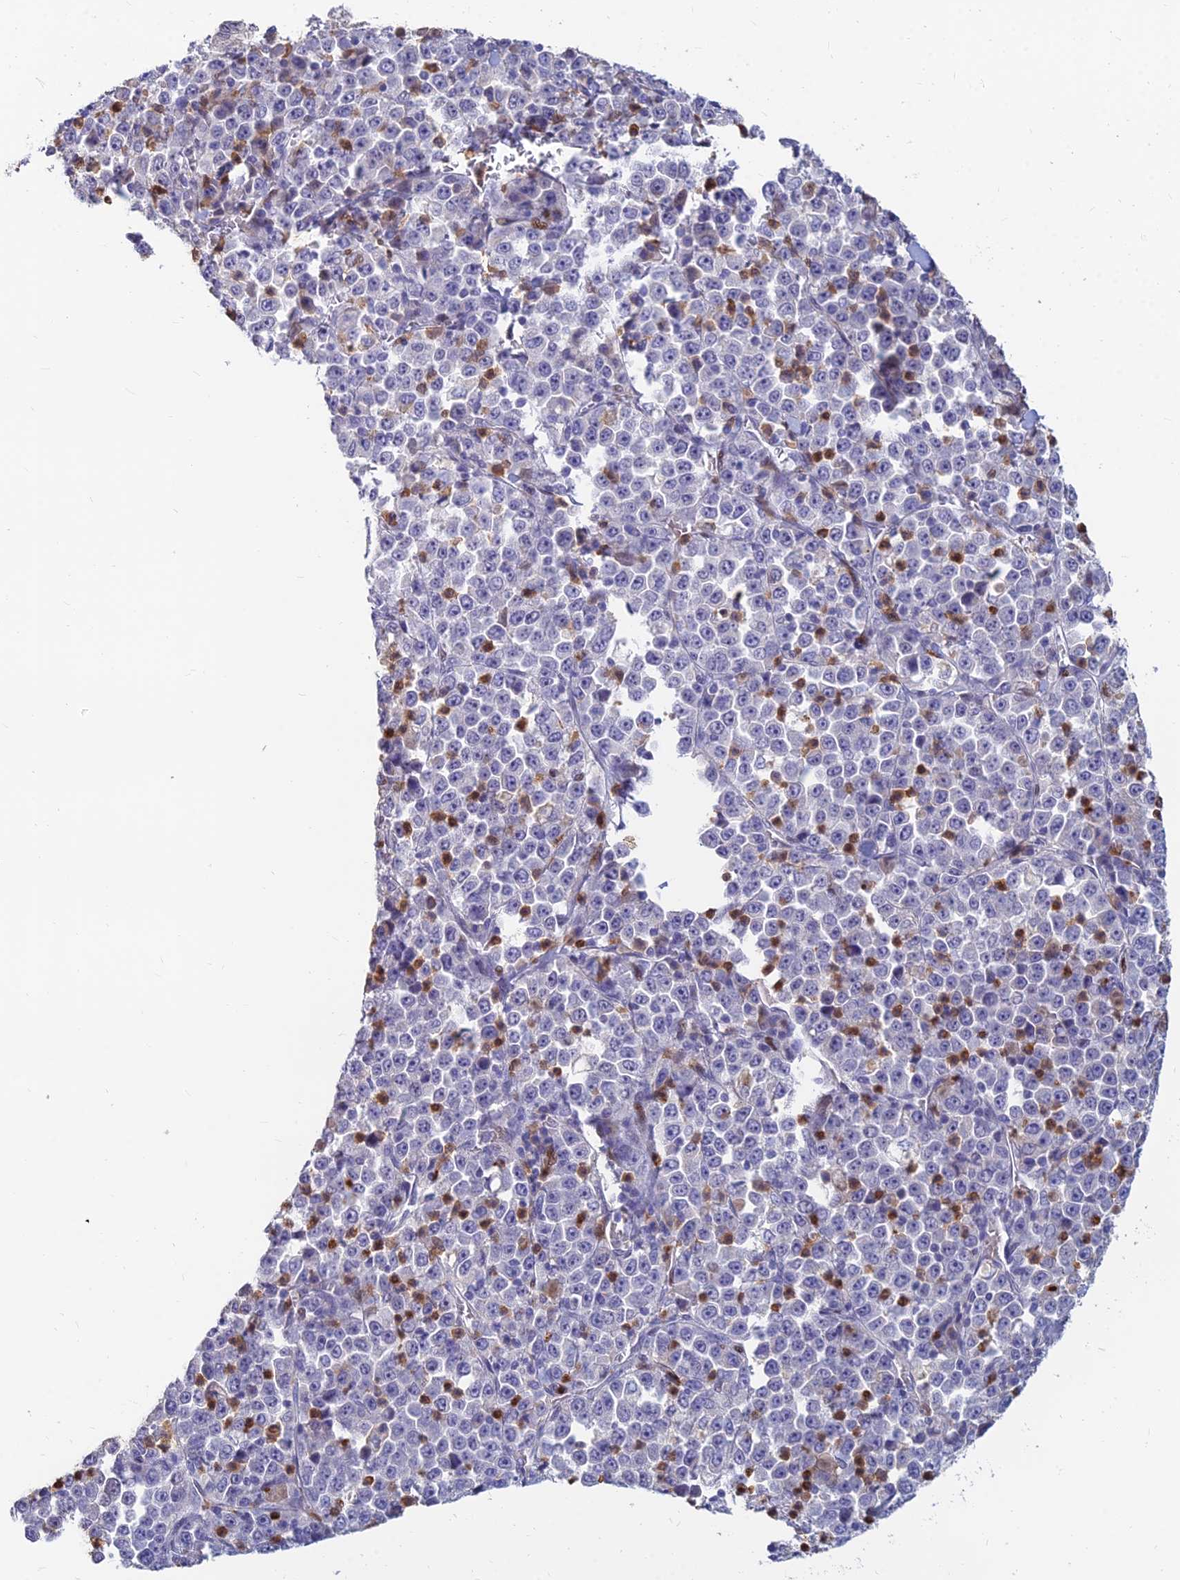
{"staining": {"intensity": "negative", "quantity": "none", "location": "none"}, "tissue": "stomach cancer", "cell_type": "Tumor cells", "image_type": "cancer", "snomed": [{"axis": "morphology", "description": "Normal tissue, NOS"}, {"axis": "morphology", "description": "Adenocarcinoma, NOS"}, {"axis": "topography", "description": "Stomach, upper"}, {"axis": "topography", "description": "Stomach"}], "caption": "DAB (3,3'-diaminobenzidine) immunohistochemical staining of adenocarcinoma (stomach) exhibits no significant staining in tumor cells.", "gene": "GOLGA6D", "patient": {"sex": "male", "age": 59}}